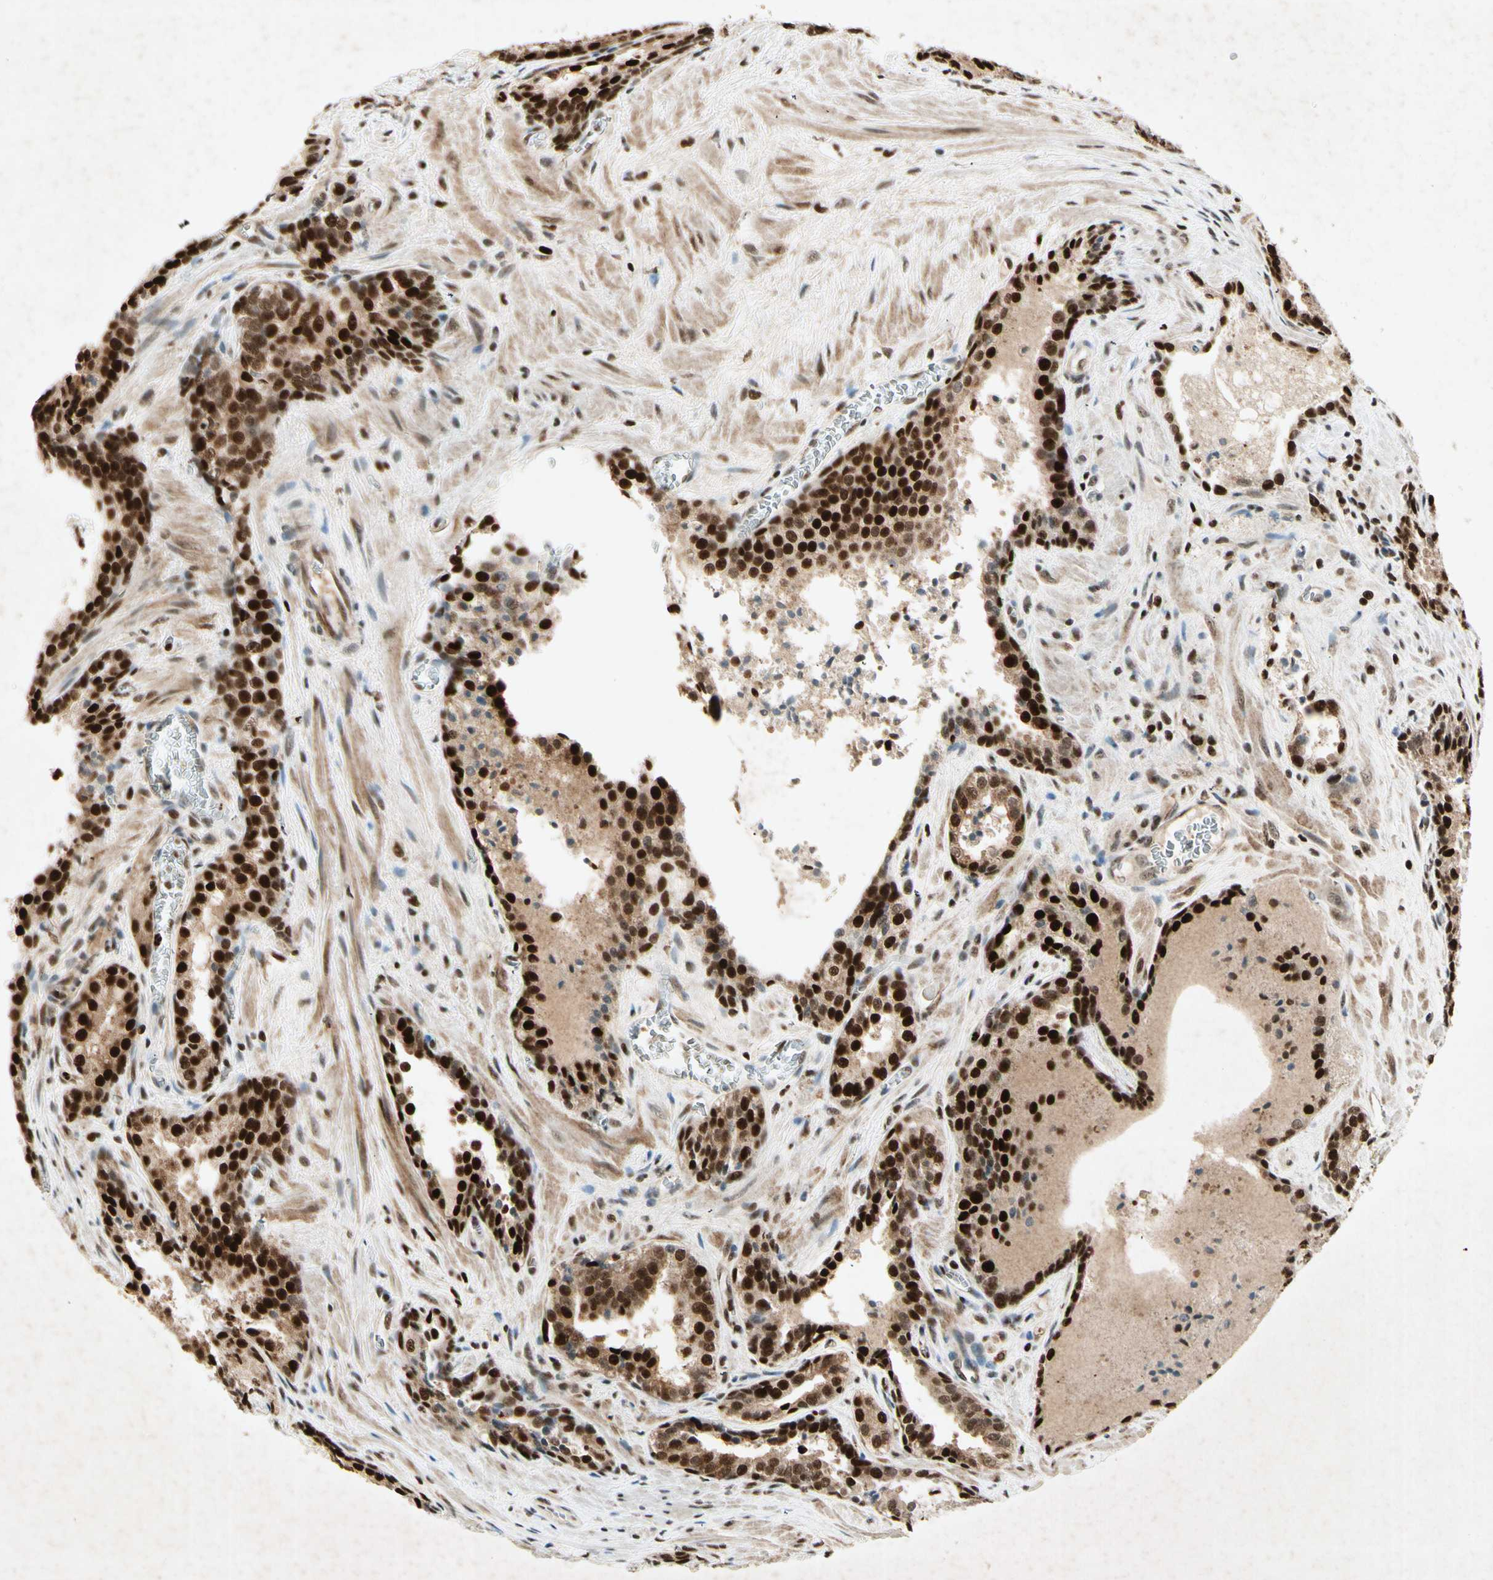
{"staining": {"intensity": "strong", "quantity": ">75%", "location": "nuclear"}, "tissue": "prostate cancer", "cell_type": "Tumor cells", "image_type": "cancer", "snomed": [{"axis": "morphology", "description": "Adenocarcinoma, Low grade"}, {"axis": "topography", "description": "Prostate"}], "caption": "Prostate low-grade adenocarcinoma stained with a brown dye displays strong nuclear positive expression in about >75% of tumor cells.", "gene": "RNF43", "patient": {"sex": "male", "age": 60}}